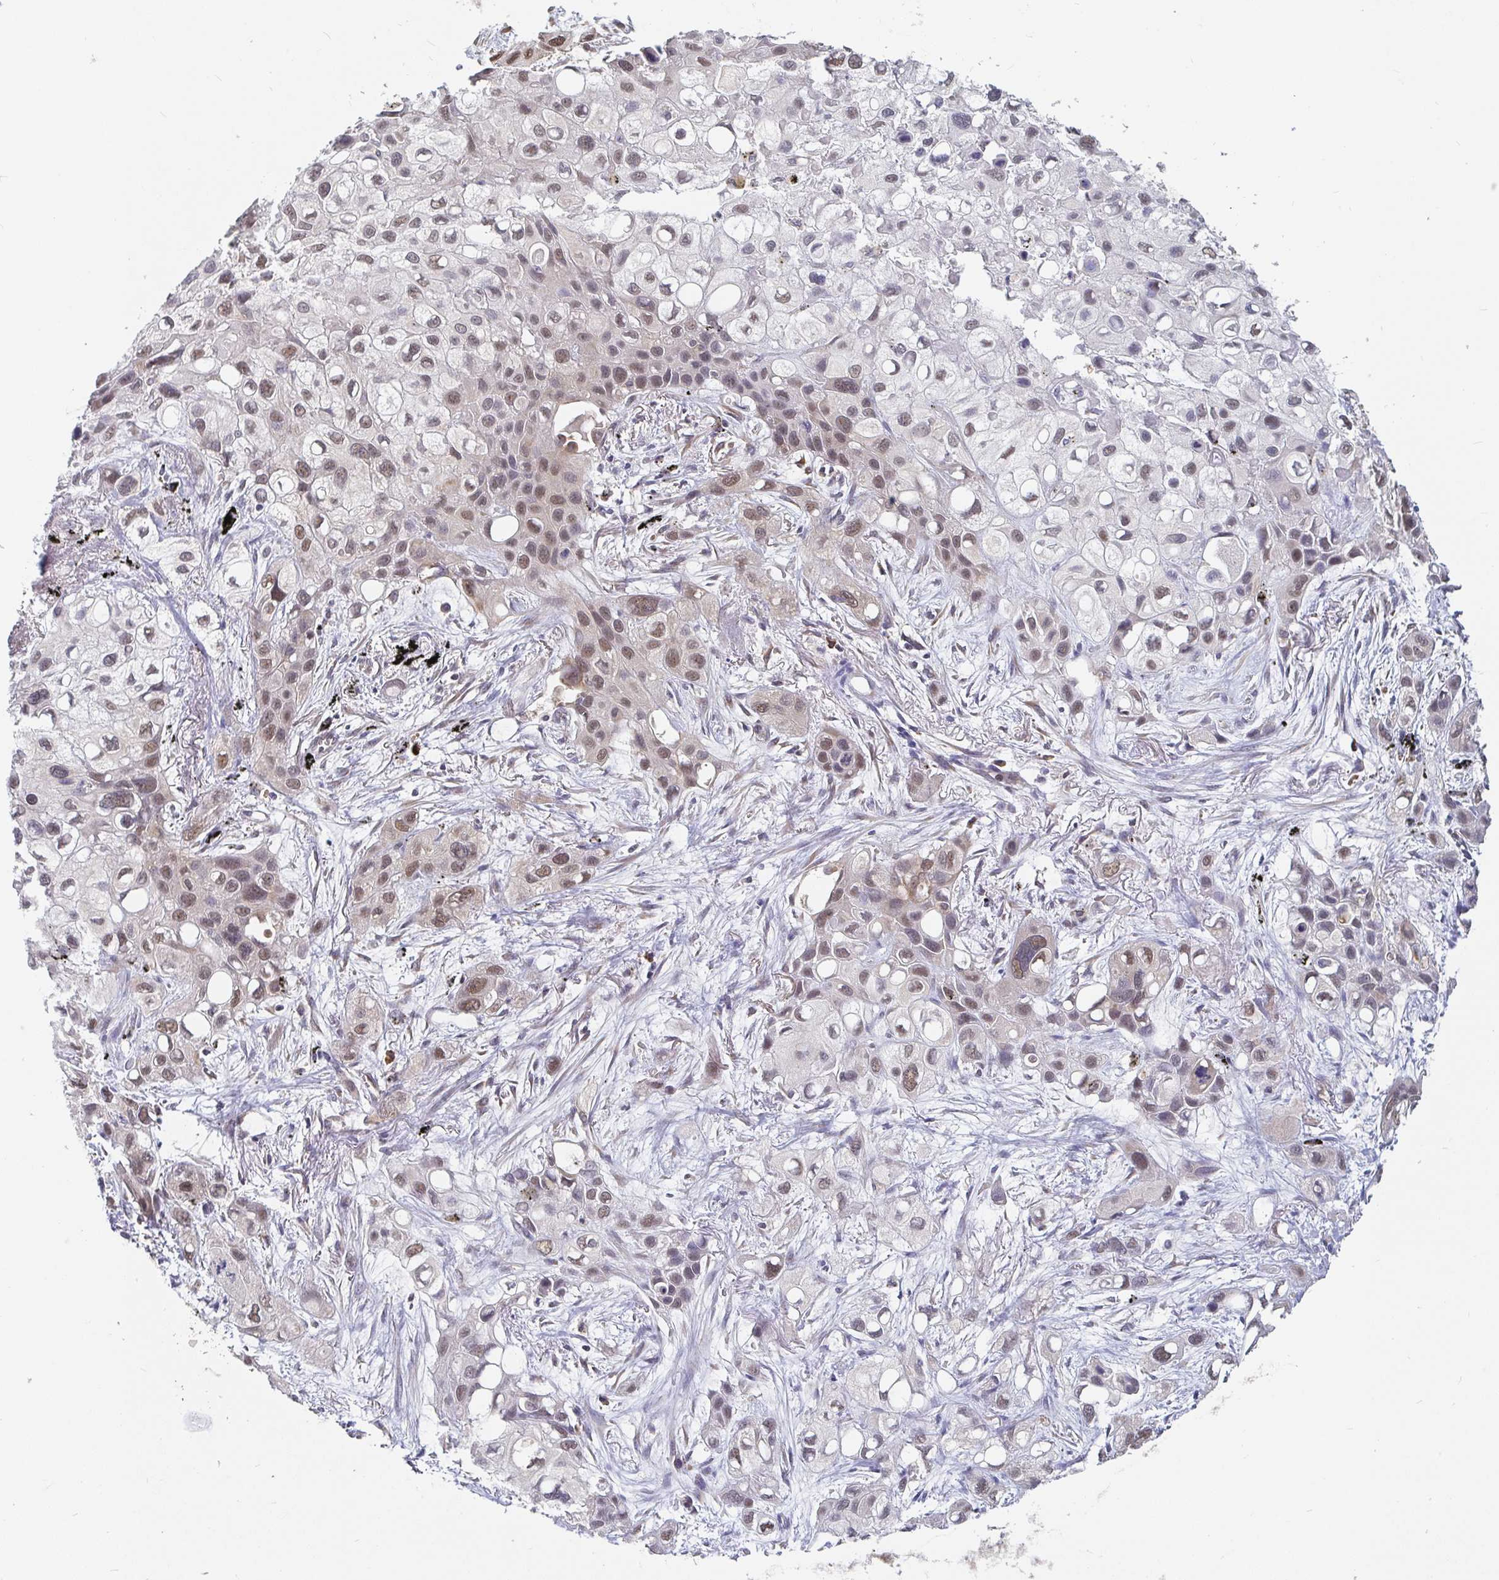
{"staining": {"intensity": "weak", "quantity": "25%-75%", "location": "nuclear"}, "tissue": "lung cancer", "cell_type": "Tumor cells", "image_type": "cancer", "snomed": [{"axis": "morphology", "description": "Squamous cell carcinoma, NOS"}, {"axis": "morphology", "description": "Squamous cell carcinoma, metastatic, NOS"}, {"axis": "topography", "description": "Lung"}], "caption": "Lung cancer (squamous cell carcinoma) stained with a brown dye exhibits weak nuclear positive expression in approximately 25%-75% of tumor cells.", "gene": "ALG1", "patient": {"sex": "male", "age": 59}}